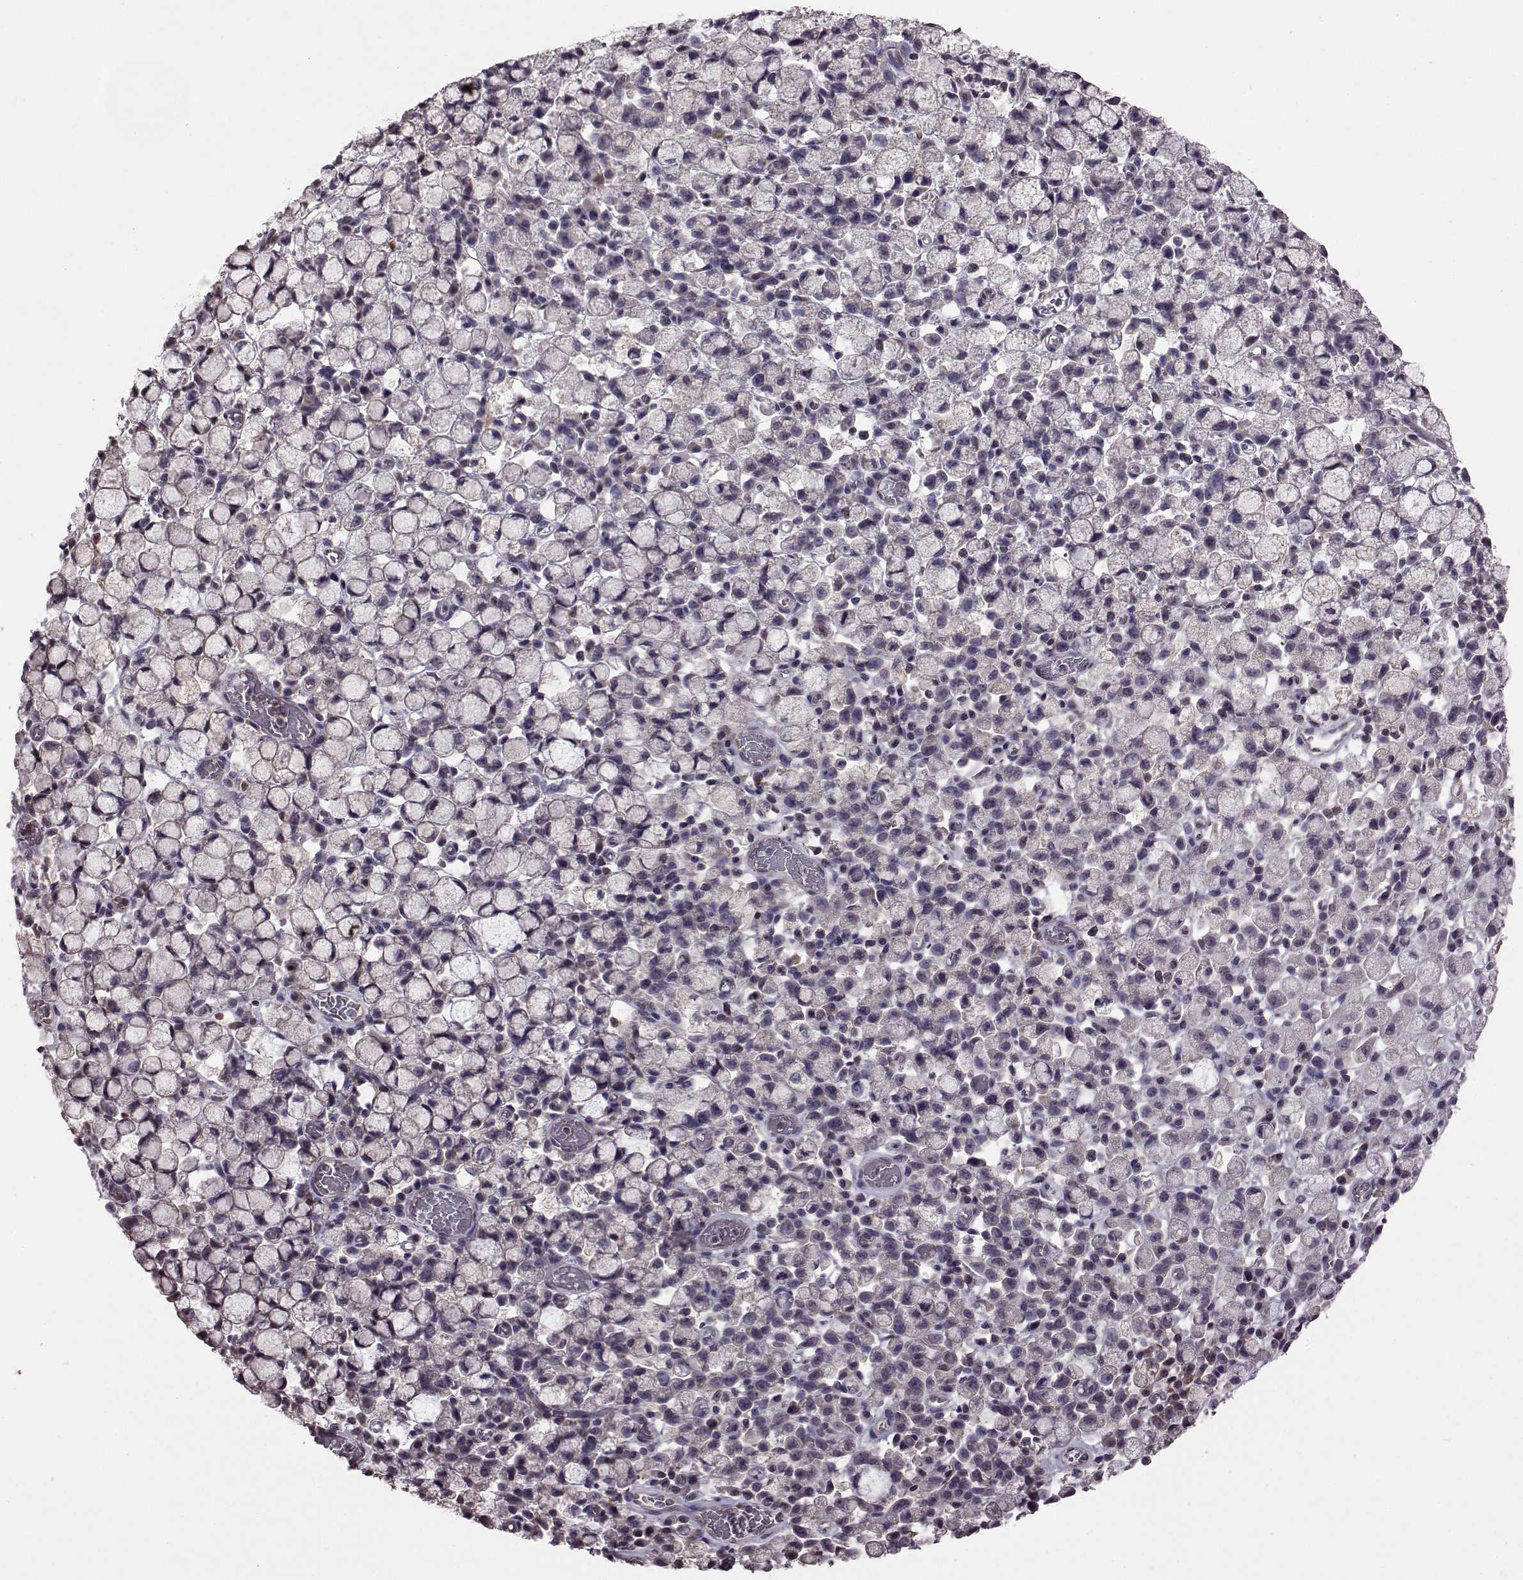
{"staining": {"intensity": "negative", "quantity": "none", "location": "none"}, "tissue": "stomach cancer", "cell_type": "Tumor cells", "image_type": "cancer", "snomed": [{"axis": "morphology", "description": "Adenocarcinoma, NOS"}, {"axis": "topography", "description": "Stomach"}], "caption": "The histopathology image exhibits no significant staining in tumor cells of stomach cancer (adenocarcinoma).", "gene": "CDC42SE1", "patient": {"sex": "male", "age": 58}}